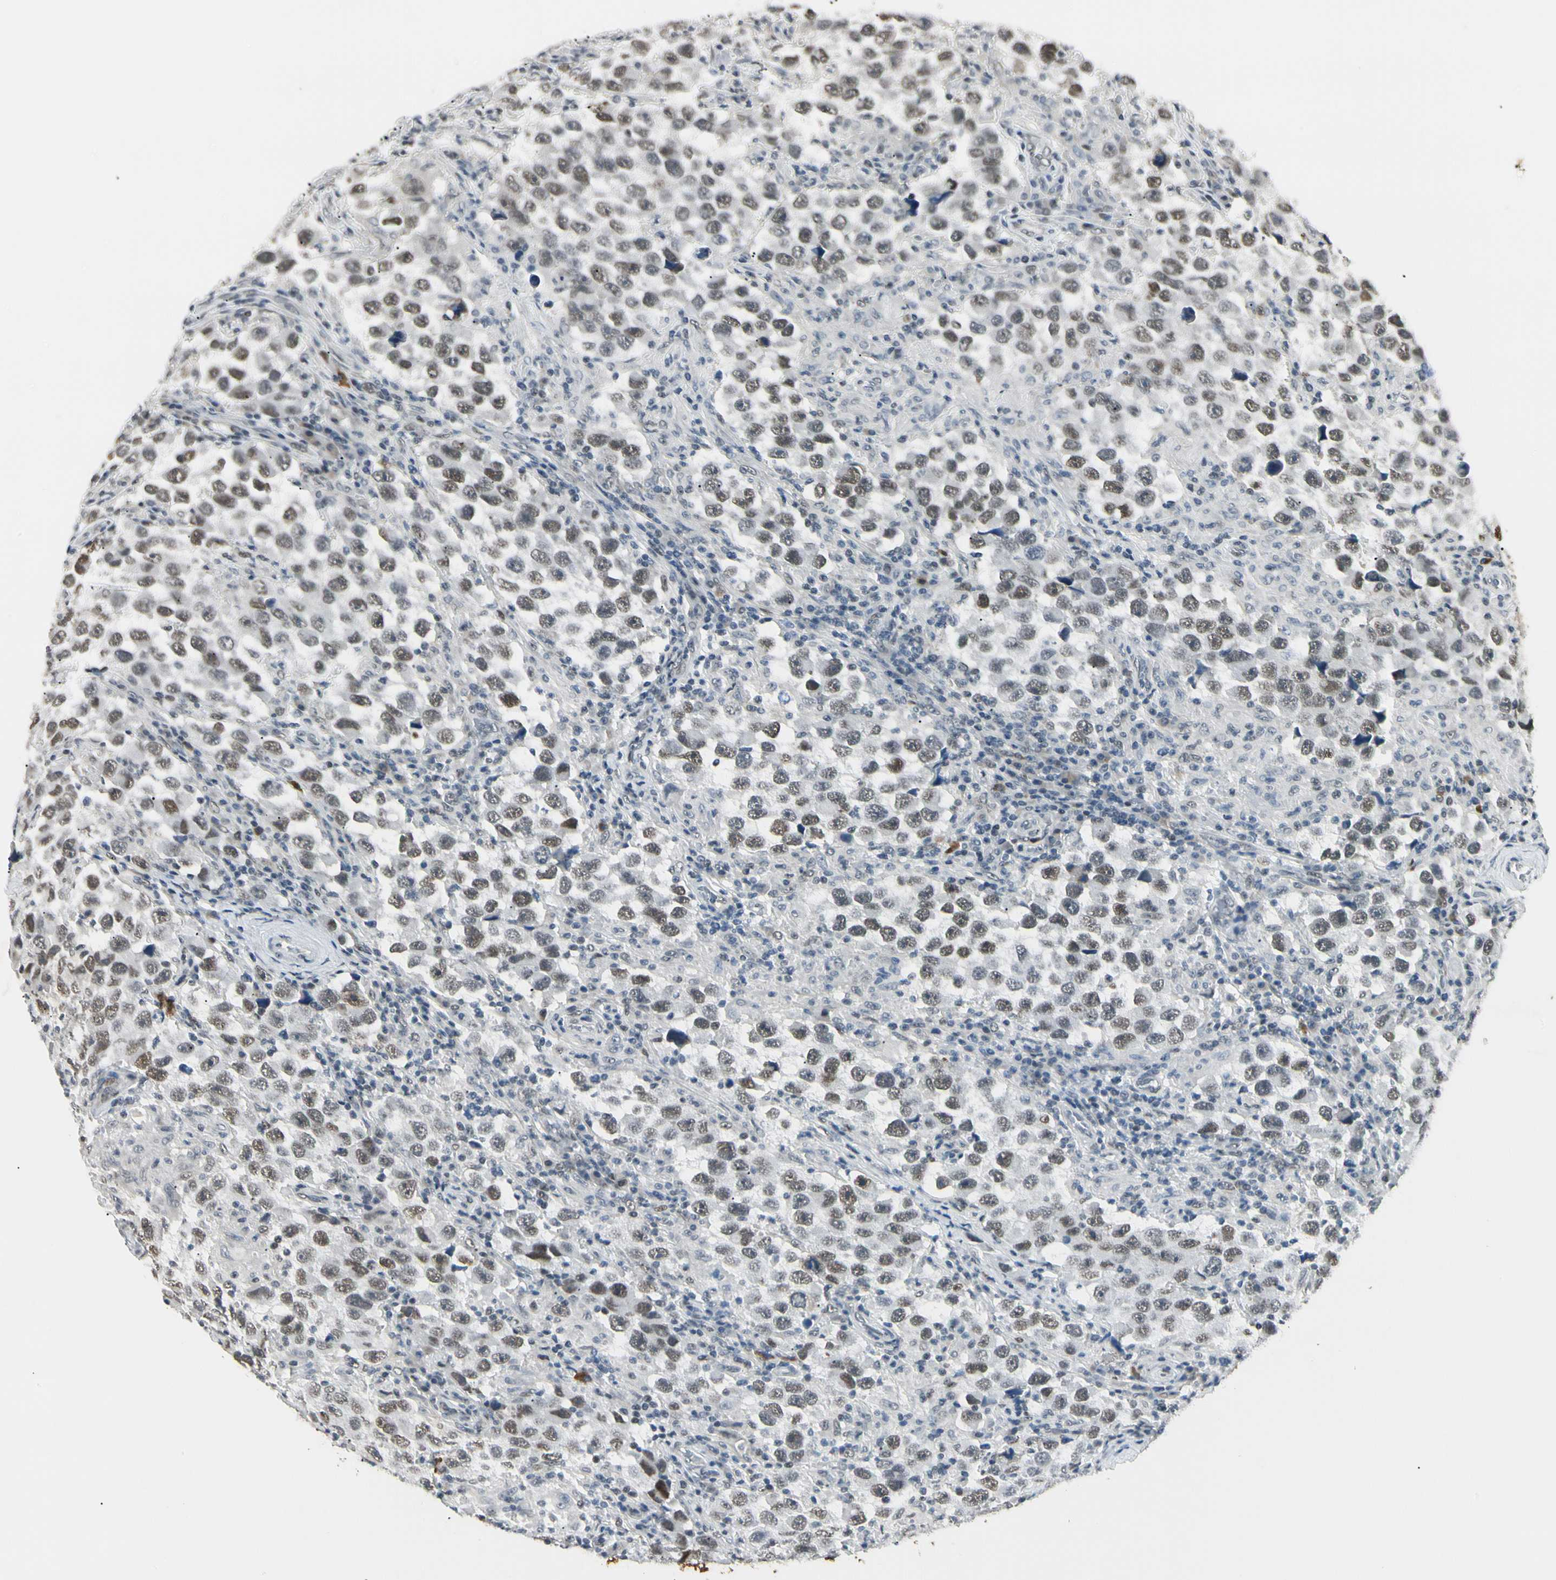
{"staining": {"intensity": "moderate", "quantity": ">75%", "location": "nuclear"}, "tissue": "testis cancer", "cell_type": "Tumor cells", "image_type": "cancer", "snomed": [{"axis": "morphology", "description": "Carcinoma, Embryonal, NOS"}, {"axis": "topography", "description": "Testis"}], "caption": "DAB immunohistochemical staining of testis cancer exhibits moderate nuclear protein positivity in about >75% of tumor cells. The protein is shown in brown color, while the nuclei are stained blue.", "gene": "FUS", "patient": {"sex": "male", "age": 21}}